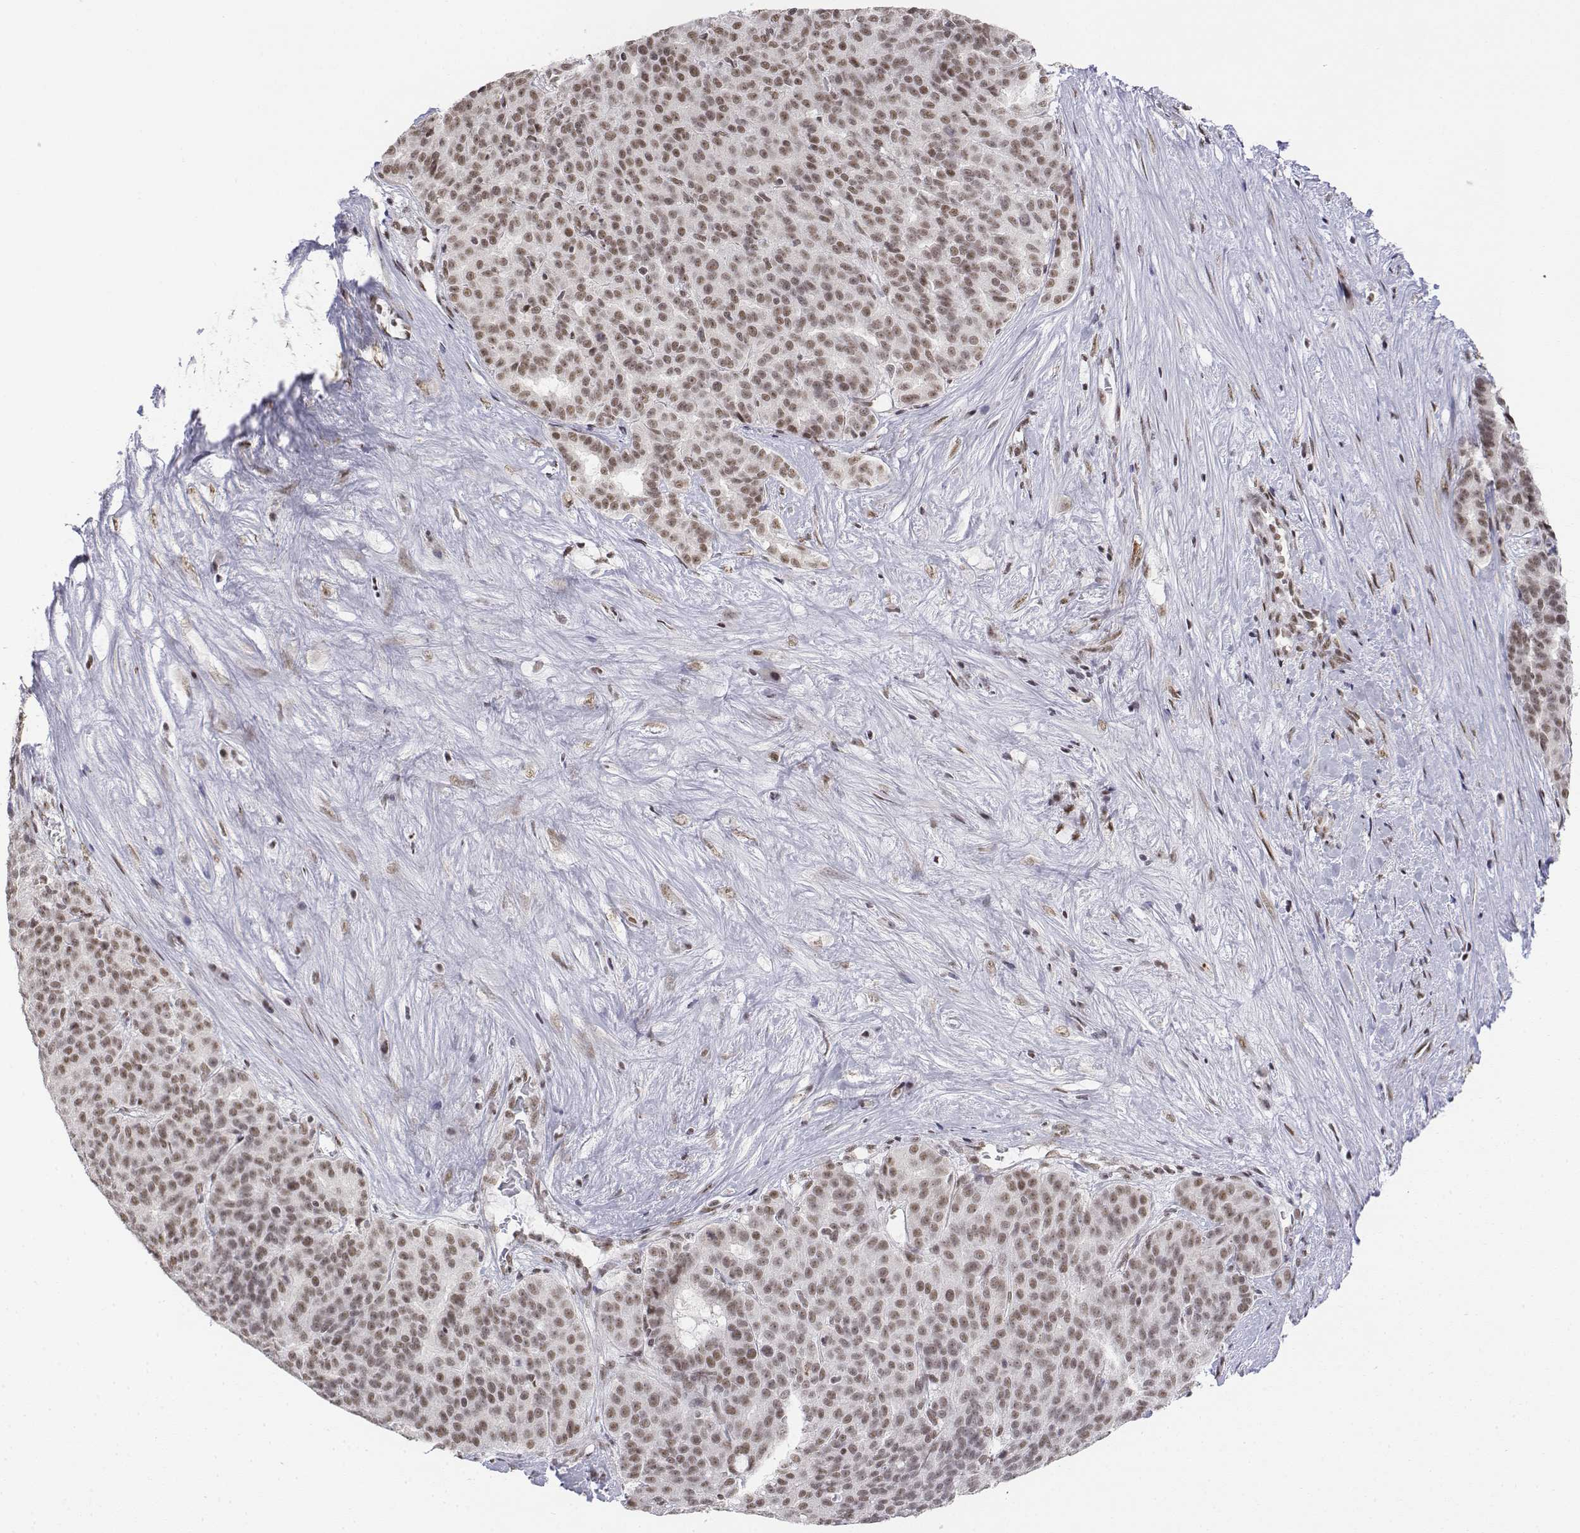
{"staining": {"intensity": "moderate", "quantity": ">75%", "location": "nuclear"}, "tissue": "liver cancer", "cell_type": "Tumor cells", "image_type": "cancer", "snomed": [{"axis": "morphology", "description": "Cholangiocarcinoma"}, {"axis": "topography", "description": "Liver"}], "caption": "DAB immunohistochemical staining of human liver cancer reveals moderate nuclear protein staining in approximately >75% of tumor cells.", "gene": "SETD1A", "patient": {"sex": "female", "age": 47}}